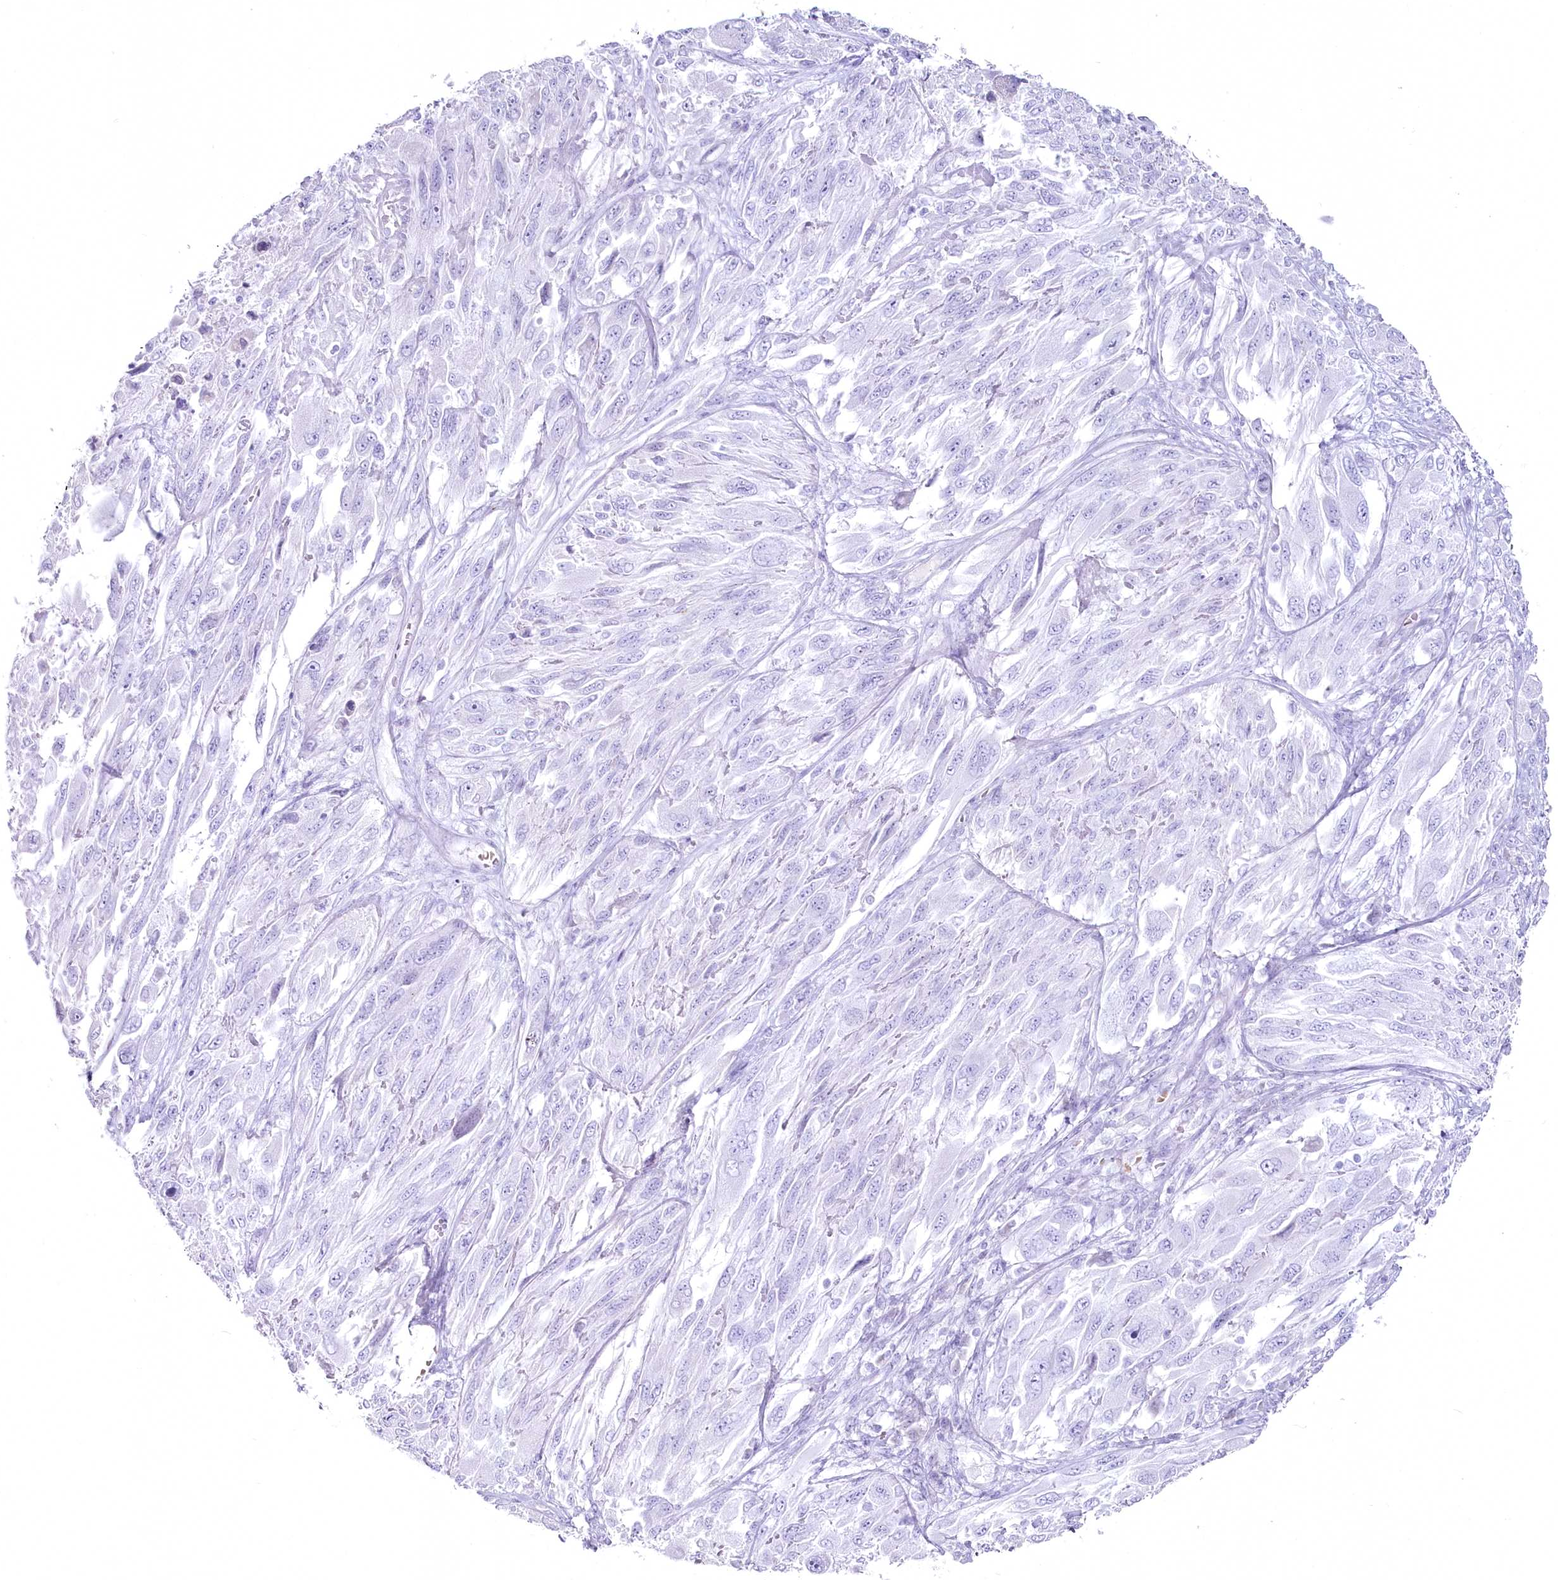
{"staining": {"intensity": "negative", "quantity": "none", "location": "none"}, "tissue": "melanoma", "cell_type": "Tumor cells", "image_type": "cancer", "snomed": [{"axis": "morphology", "description": "Malignant melanoma, NOS"}, {"axis": "topography", "description": "Skin"}], "caption": "Immunohistochemistry (IHC) image of melanoma stained for a protein (brown), which displays no staining in tumor cells.", "gene": "IFIT5", "patient": {"sex": "female", "age": 91}}